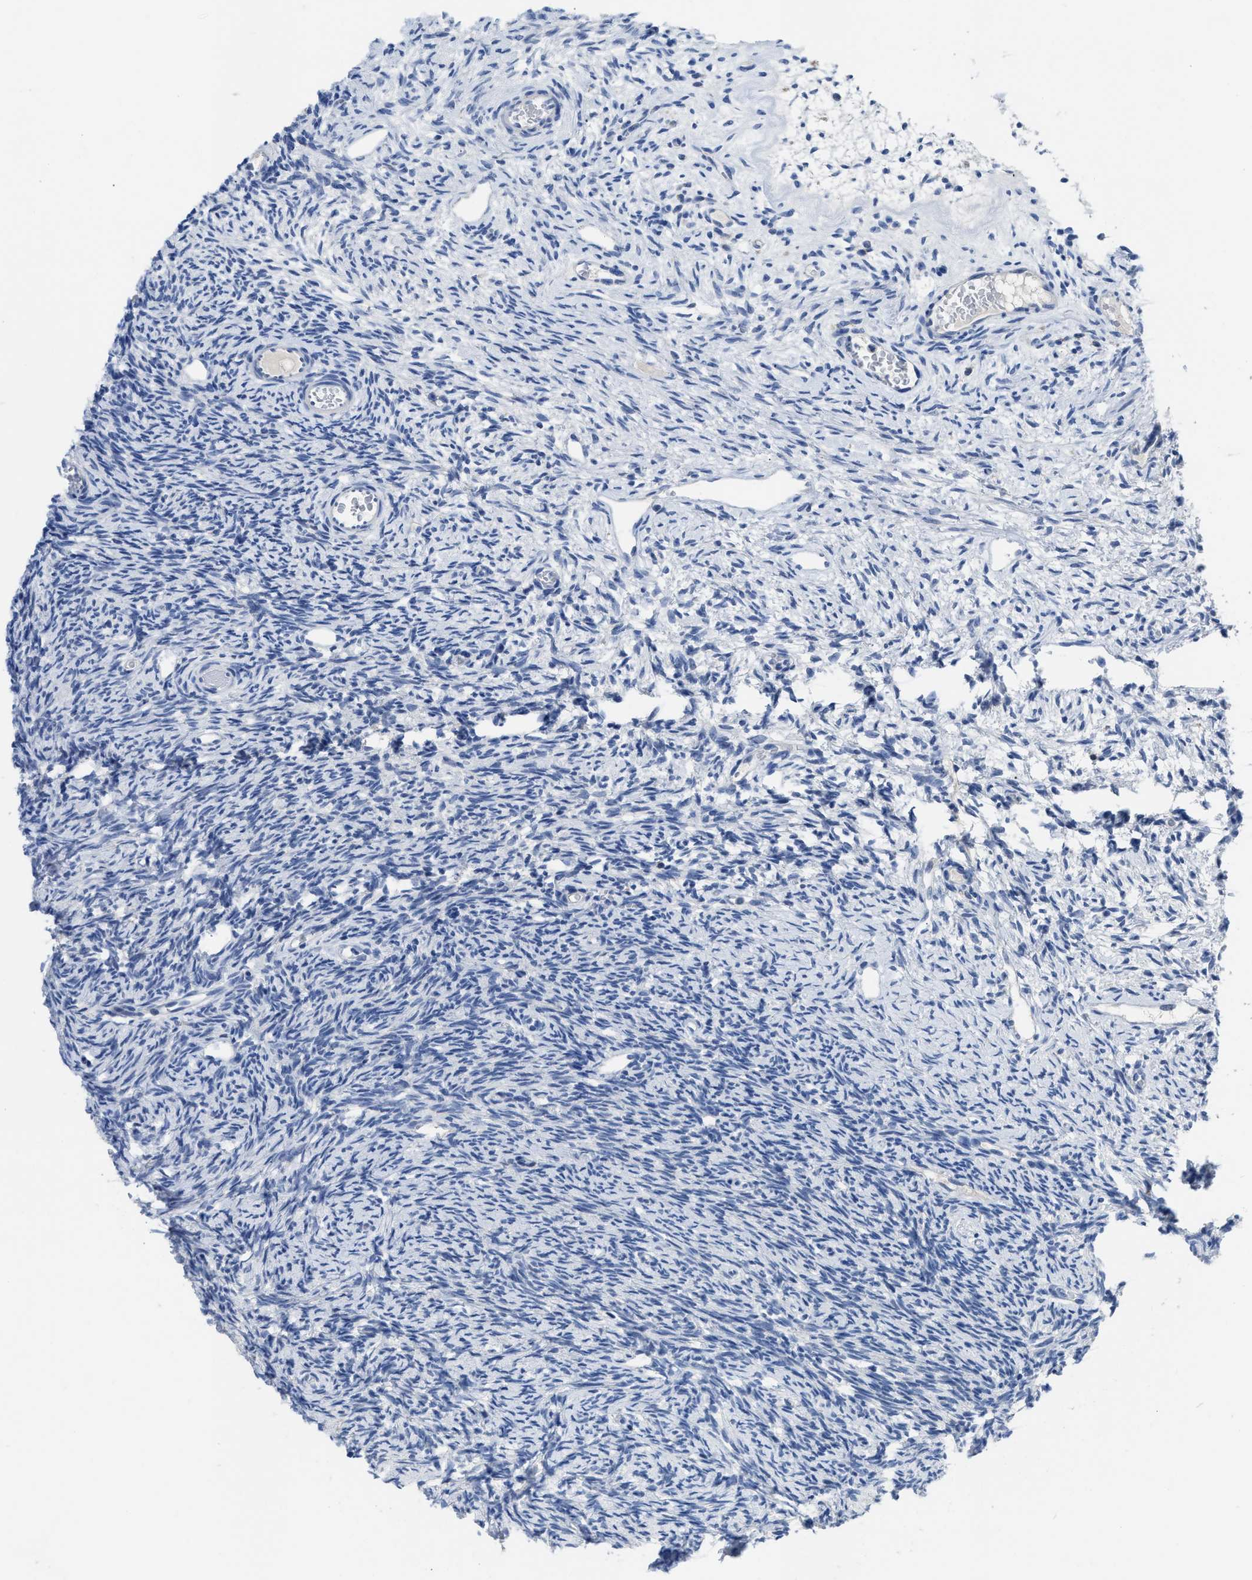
{"staining": {"intensity": "moderate", "quantity": ">75%", "location": "cytoplasmic/membranous"}, "tissue": "ovary", "cell_type": "Follicle cells", "image_type": "normal", "snomed": [{"axis": "morphology", "description": "Normal tissue, NOS"}, {"axis": "topography", "description": "Ovary"}], "caption": "Follicle cells exhibit moderate cytoplasmic/membranous staining in approximately >75% of cells in unremarkable ovary.", "gene": "ETFA", "patient": {"sex": "female", "age": 33}}